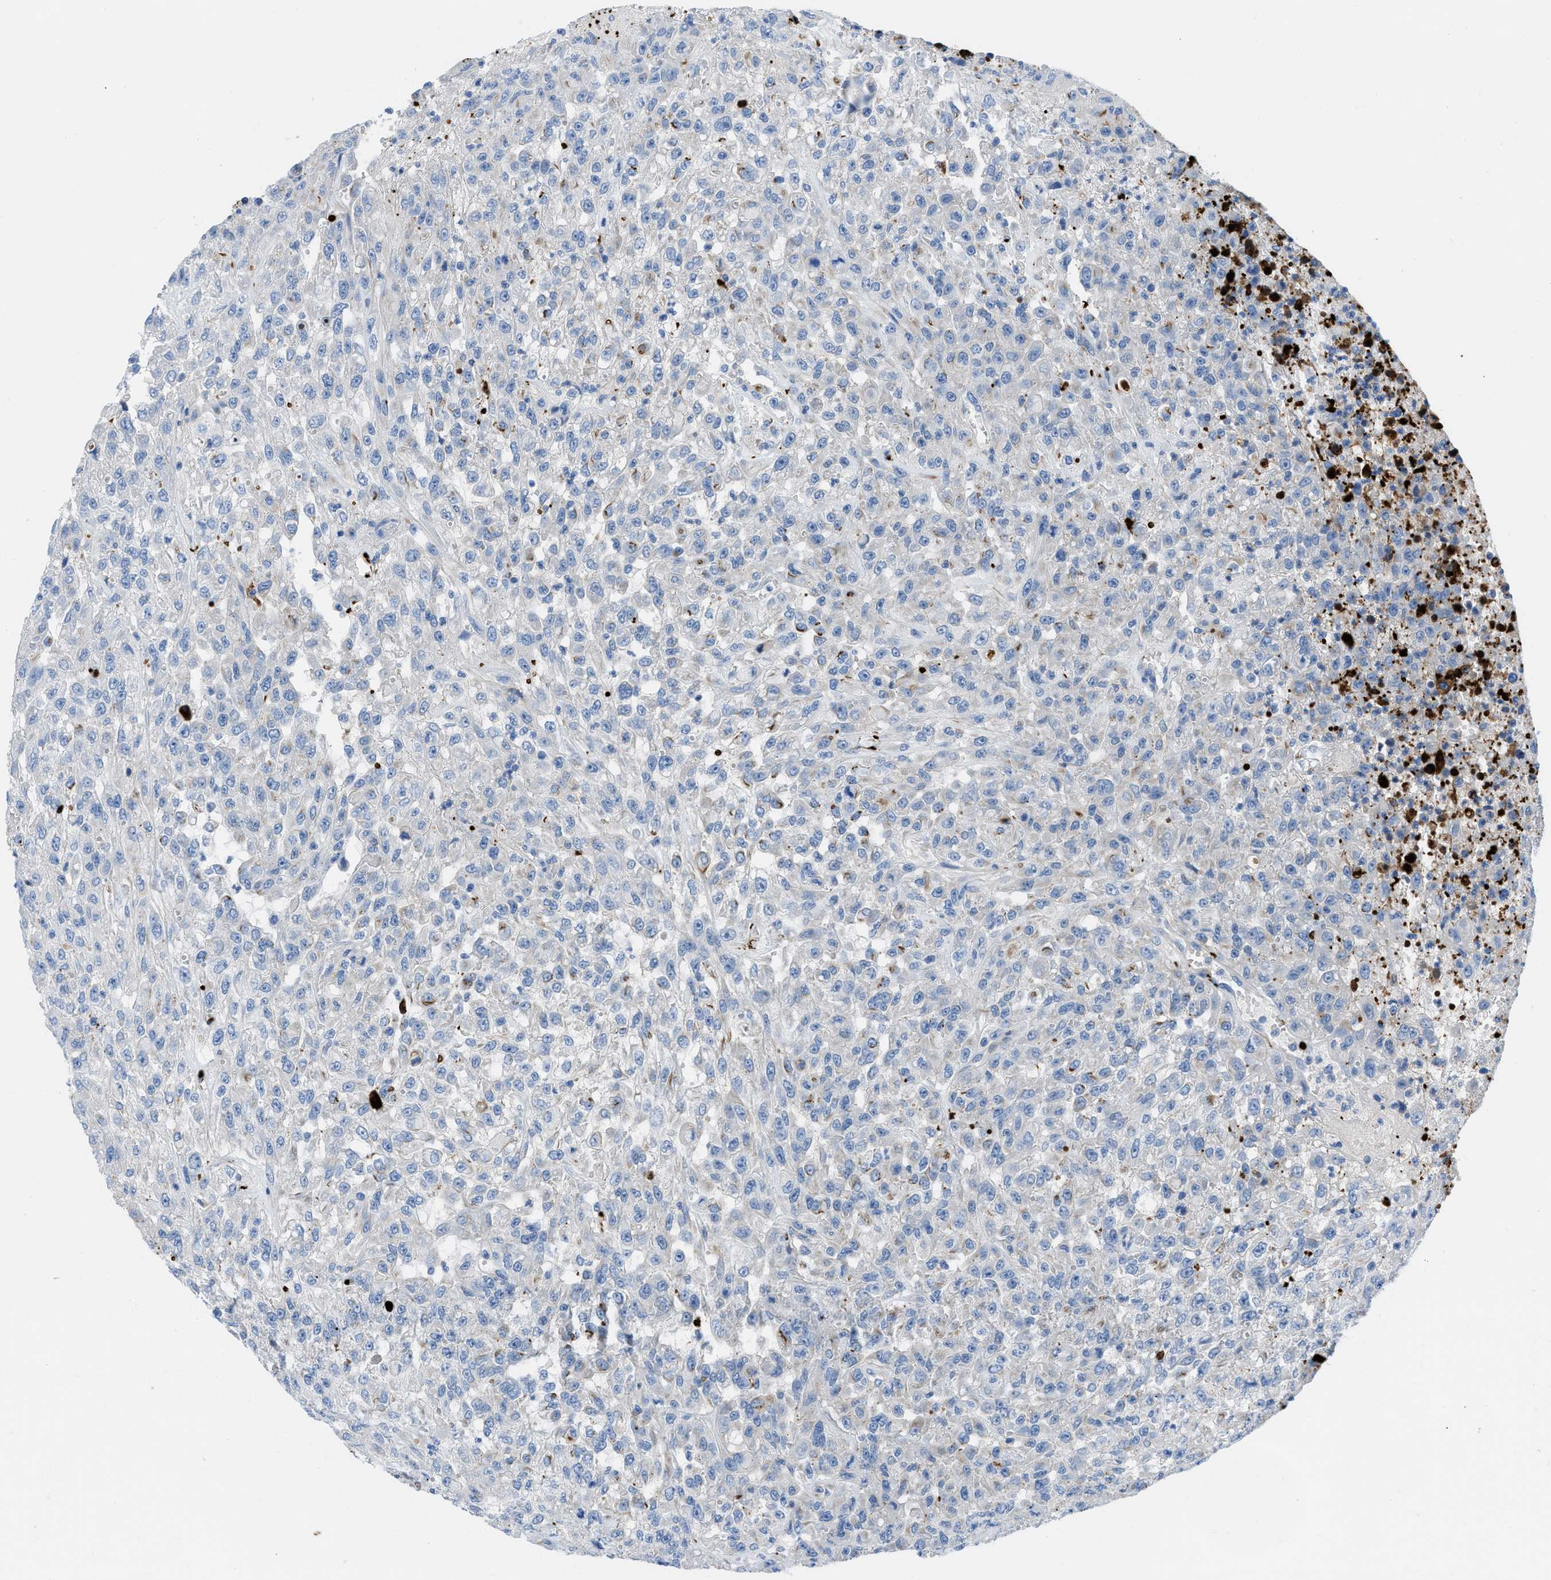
{"staining": {"intensity": "negative", "quantity": "none", "location": "none"}, "tissue": "urothelial cancer", "cell_type": "Tumor cells", "image_type": "cancer", "snomed": [{"axis": "morphology", "description": "Urothelial carcinoma, High grade"}, {"axis": "topography", "description": "Urinary bladder"}], "caption": "Immunohistochemistry image of neoplastic tissue: human urothelial cancer stained with DAB shows no significant protein positivity in tumor cells.", "gene": "XCR1", "patient": {"sex": "male", "age": 46}}